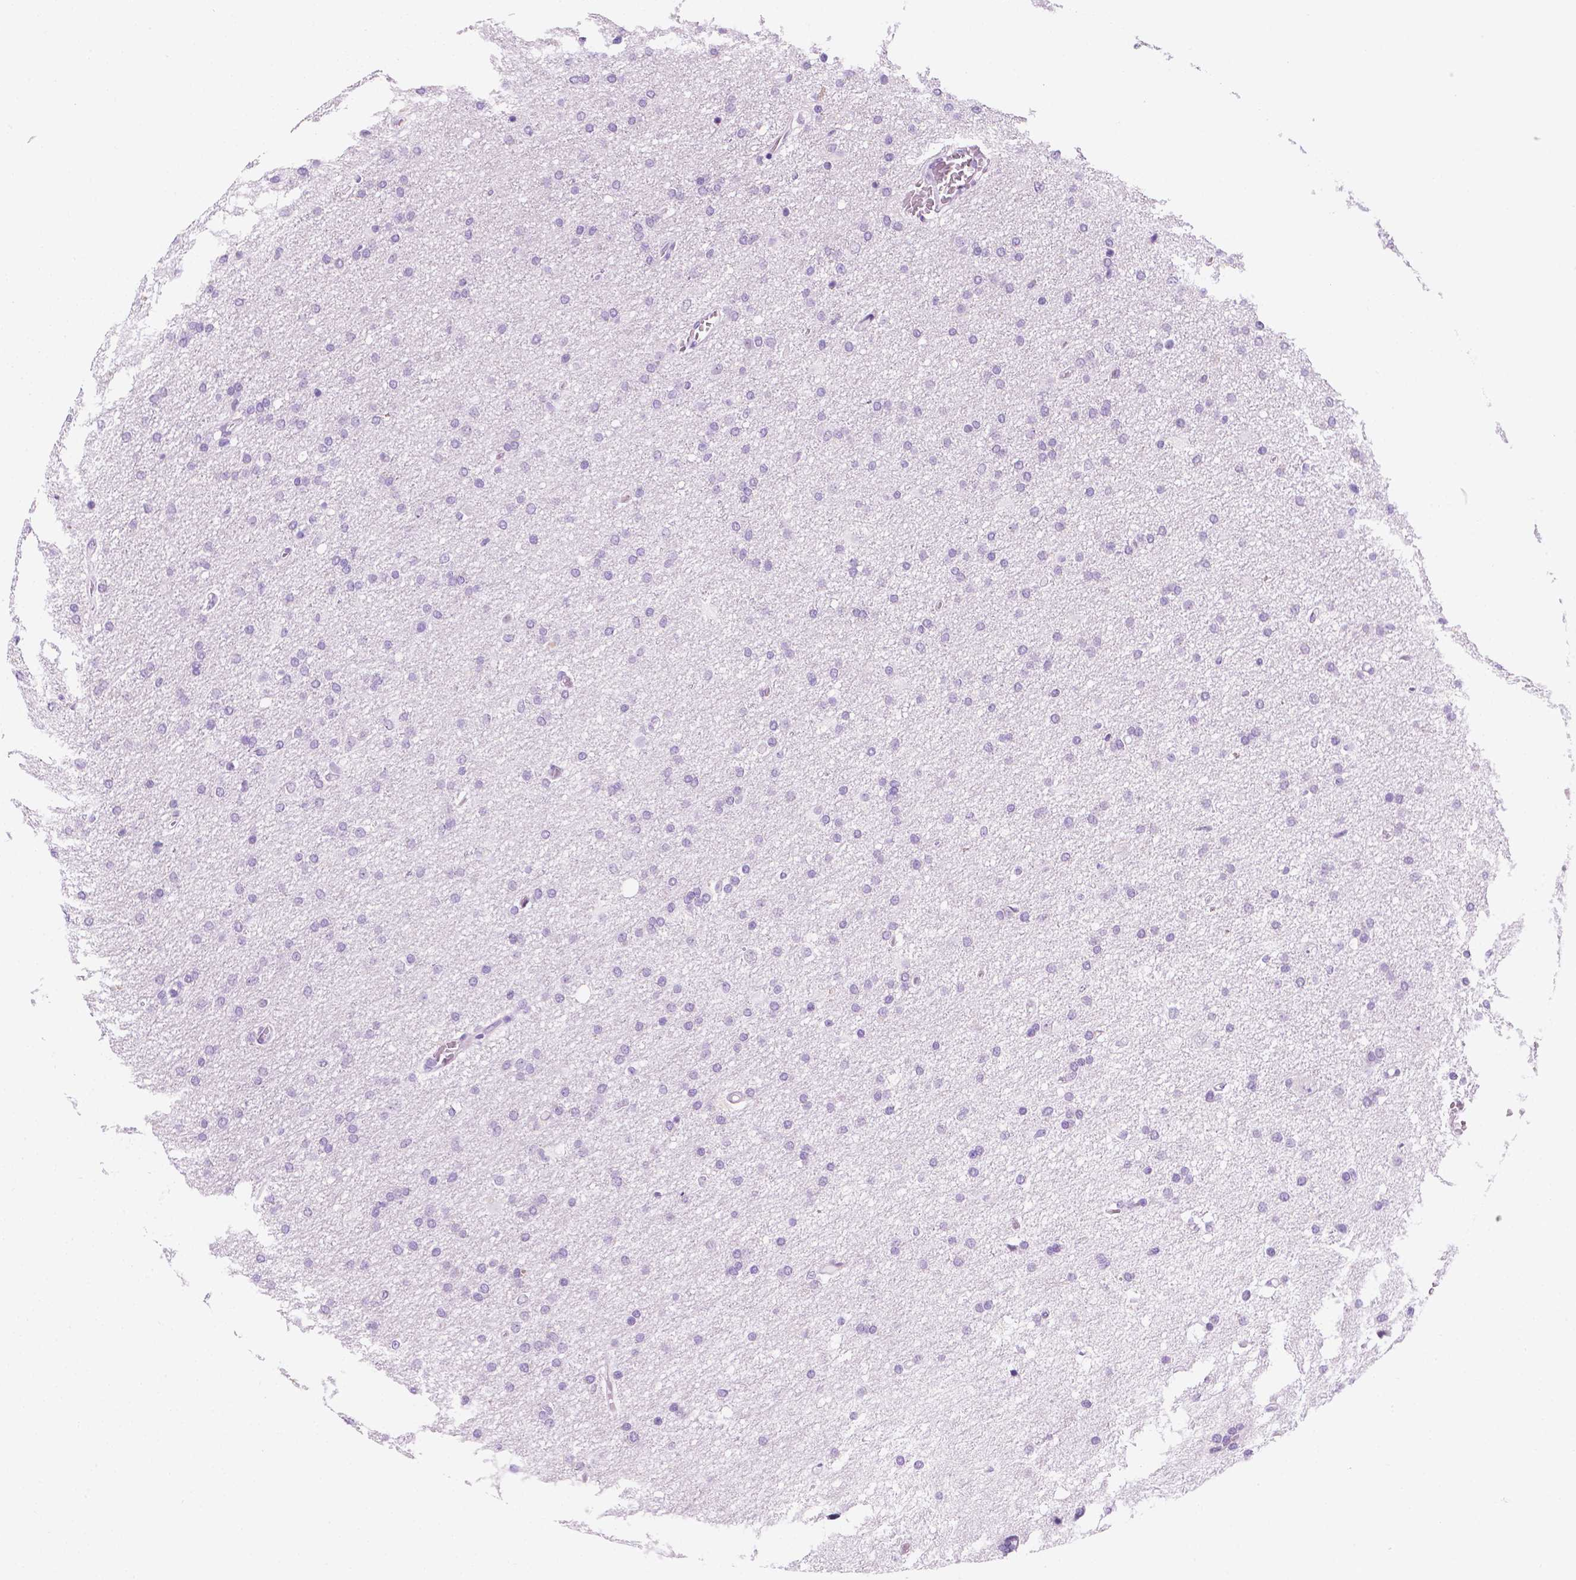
{"staining": {"intensity": "negative", "quantity": "none", "location": "none"}, "tissue": "glioma", "cell_type": "Tumor cells", "image_type": "cancer", "snomed": [{"axis": "morphology", "description": "Glioma, malignant, High grade"}, {"axis": "topography", "description": "Cerebral cortex"}], "caption": "Immunohistochemistry (IHC) micrograph of malignant glioma (high-grade) stained for a protein (brown), which demonstrates no expression in tumor cells.", "gene": "PPL", "patient": {"sex": "male", "age": 70}}